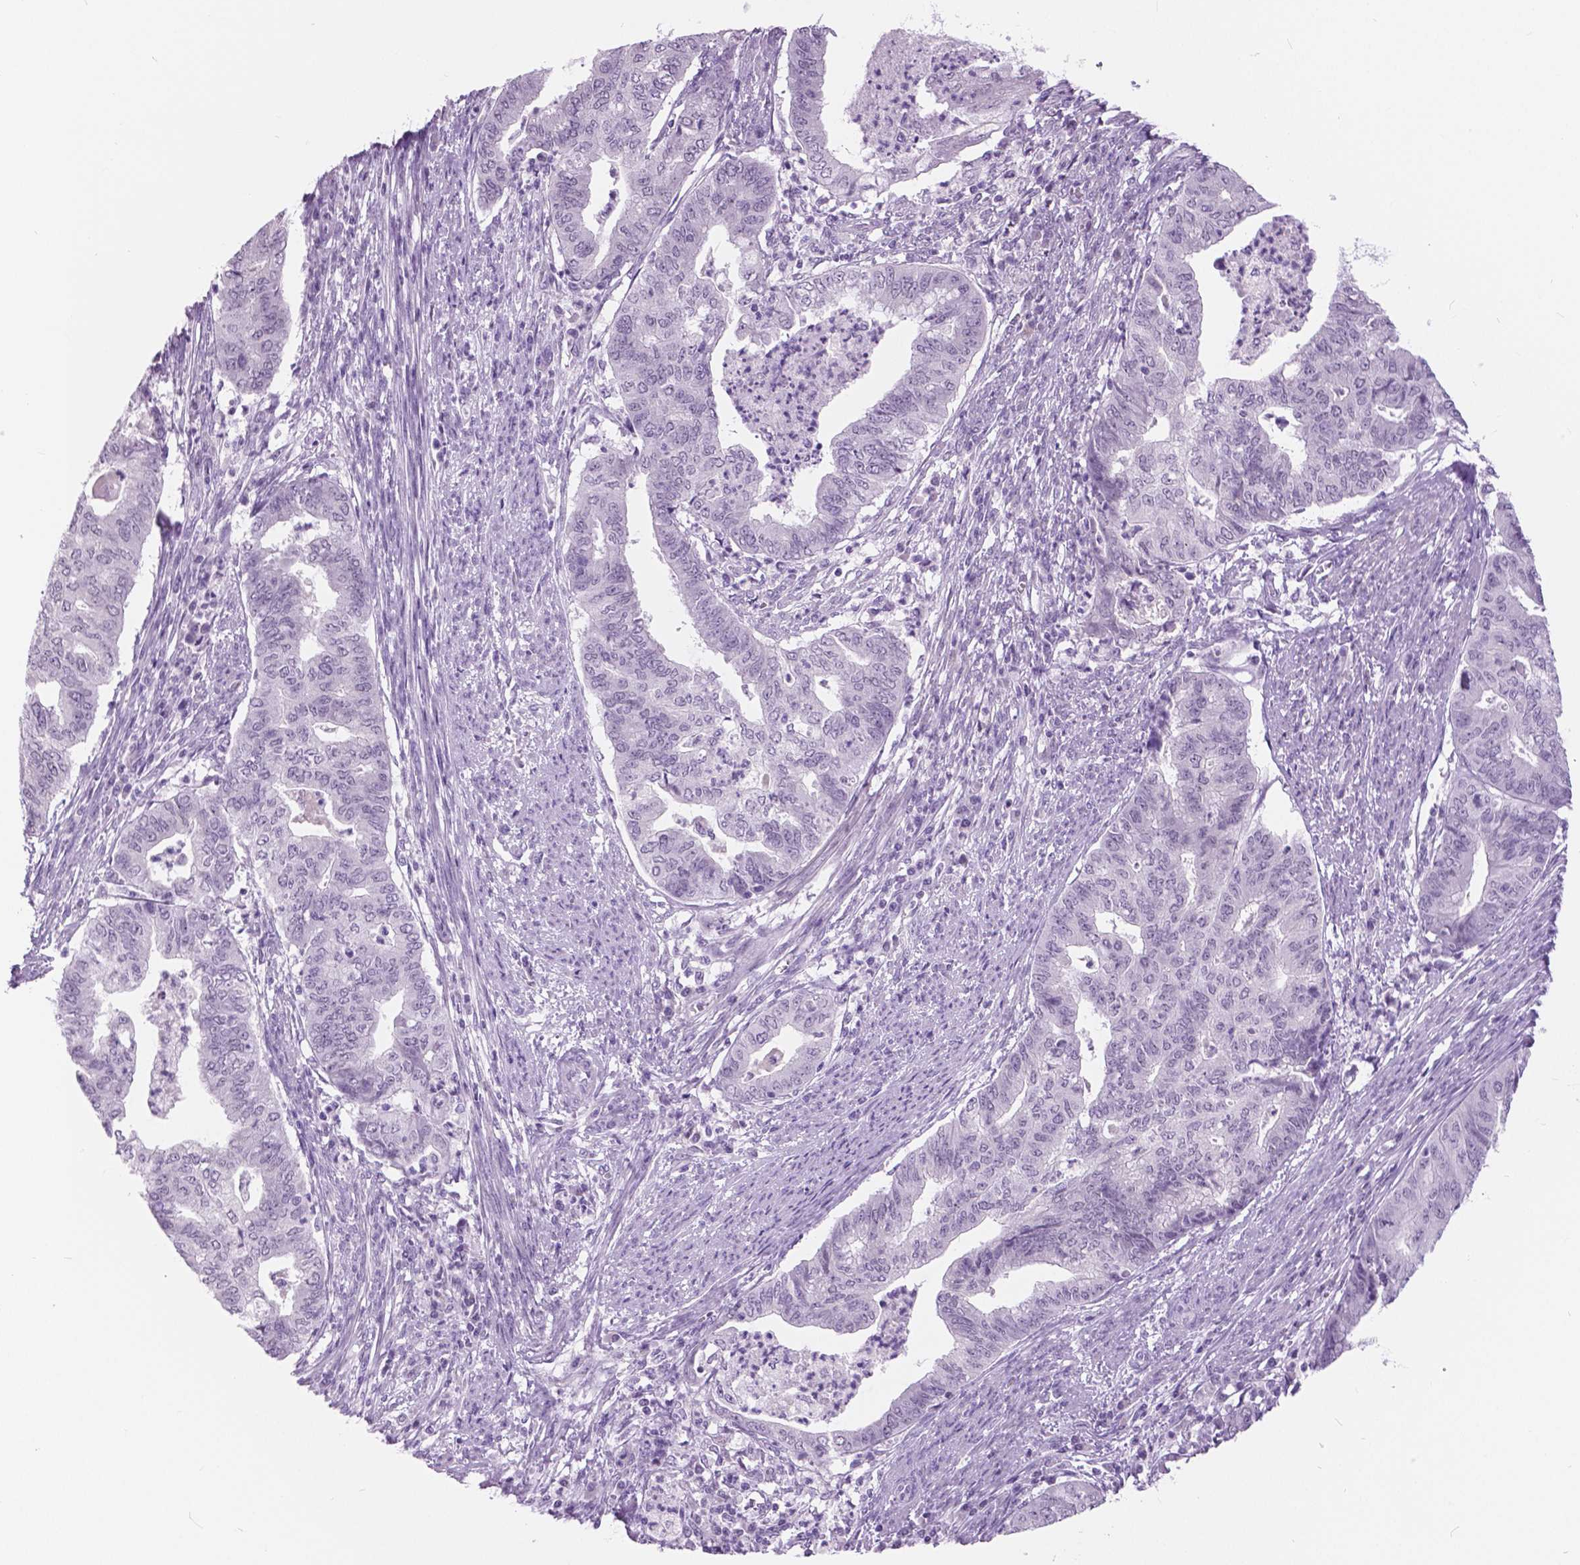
{"staining": {"intensity": "negative", "quantity": "none", "location": "none"}, "tissue": "endometrial cancer", "cell_type": "Tumor cells", "image_type": "cancer", "snomed": [{"axis": "morphology", "description": "Adenocarcinoma, NOS"}, {"axis": "topography", "description": "Endometrium"}], "caption": "Tumor cells are negative for protein expression in human endometrial cancer.", "gene": "MYOM1", "patient": {"sex": "female", "age": 79}}